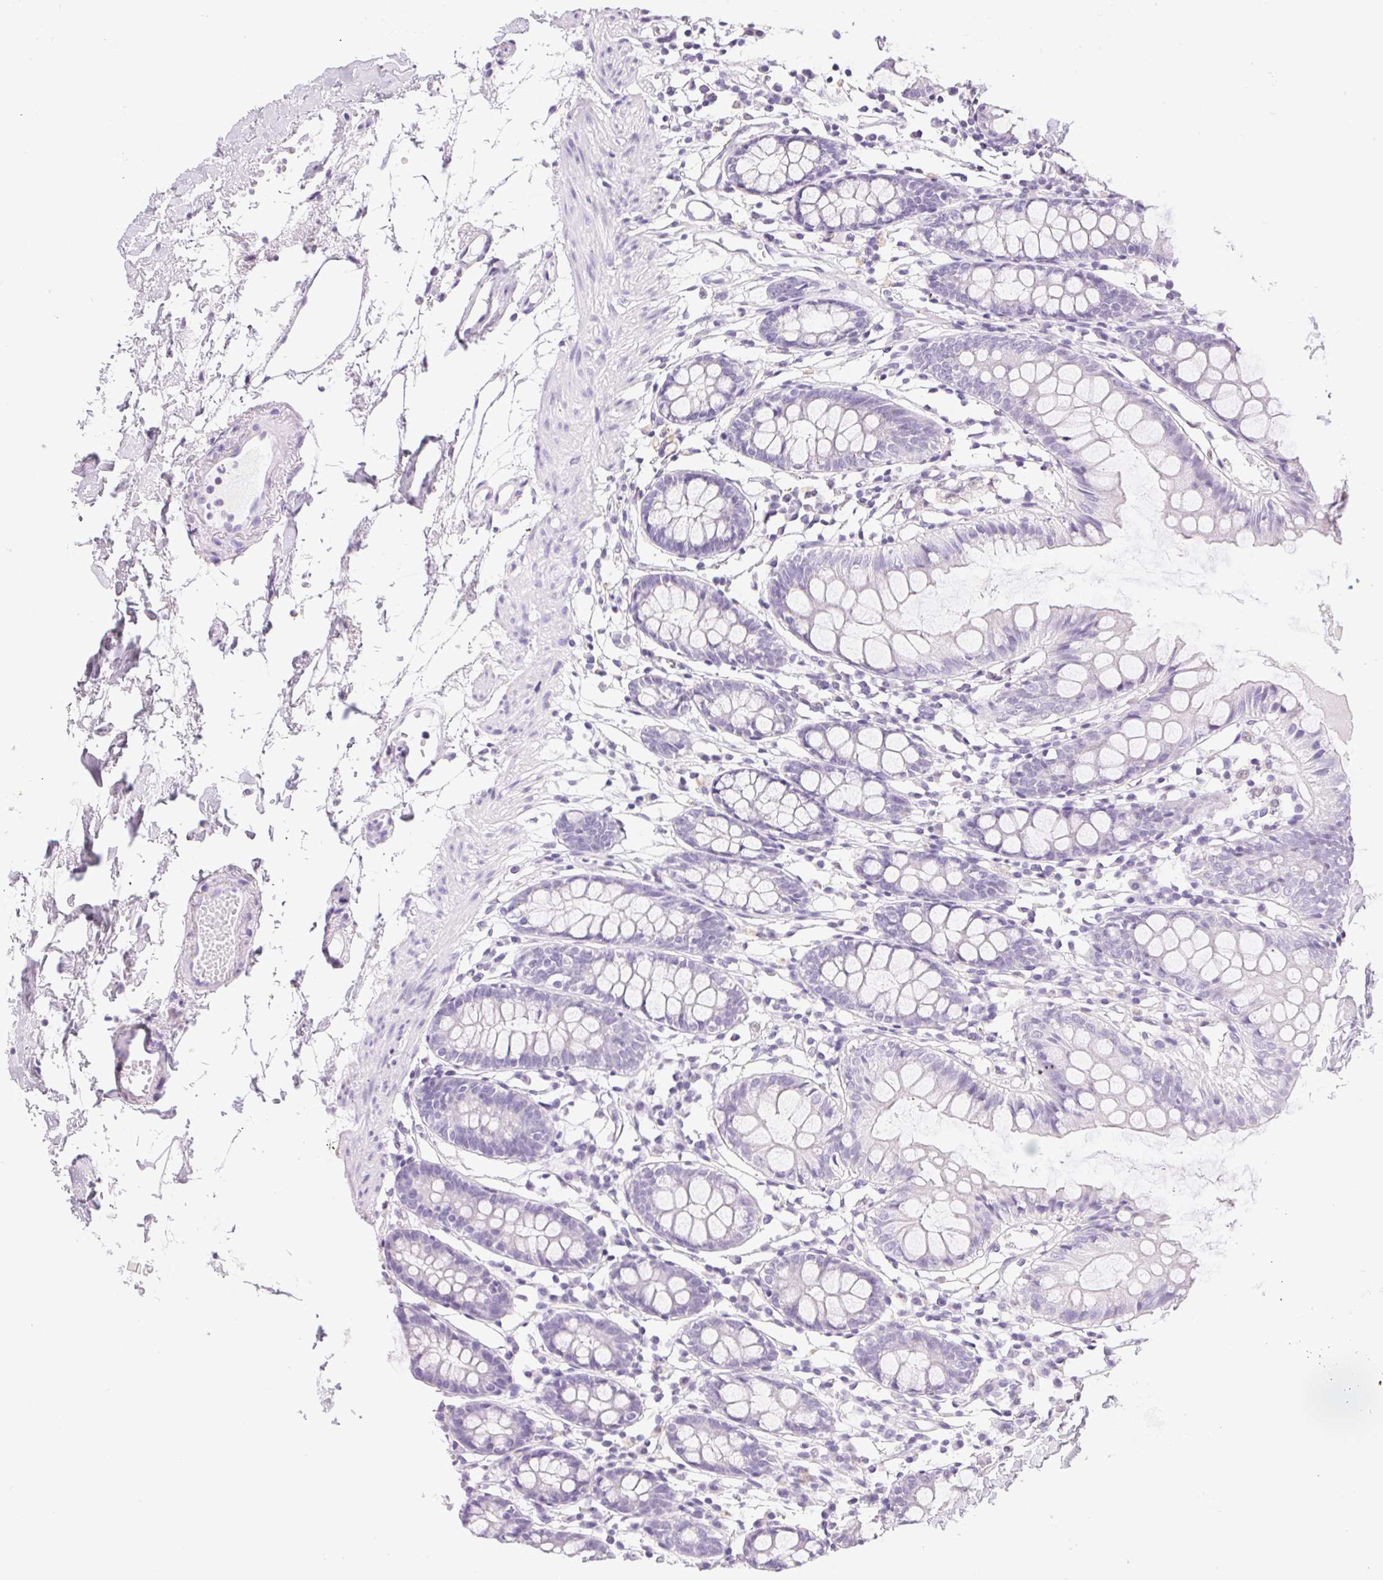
{"staining": {"intensity": "negative", "quantity": "none", "location": "none"}, "tissue": "colon", "cell_type": "Endothelial cells", "image_type": "normal", "snomed": [{"axis": "morphology", "description": "Normal tissue, NOS"}, {"axis": "topography", "description": "Colon"}], "caption": "Immunohistochemistry (IHC) image of normal human colon stained for a protein (brown), which demonstrates no positivity in endothelial cells.", "gene": "ASGR2", "patient": {"sex": "female", "age": 84}}